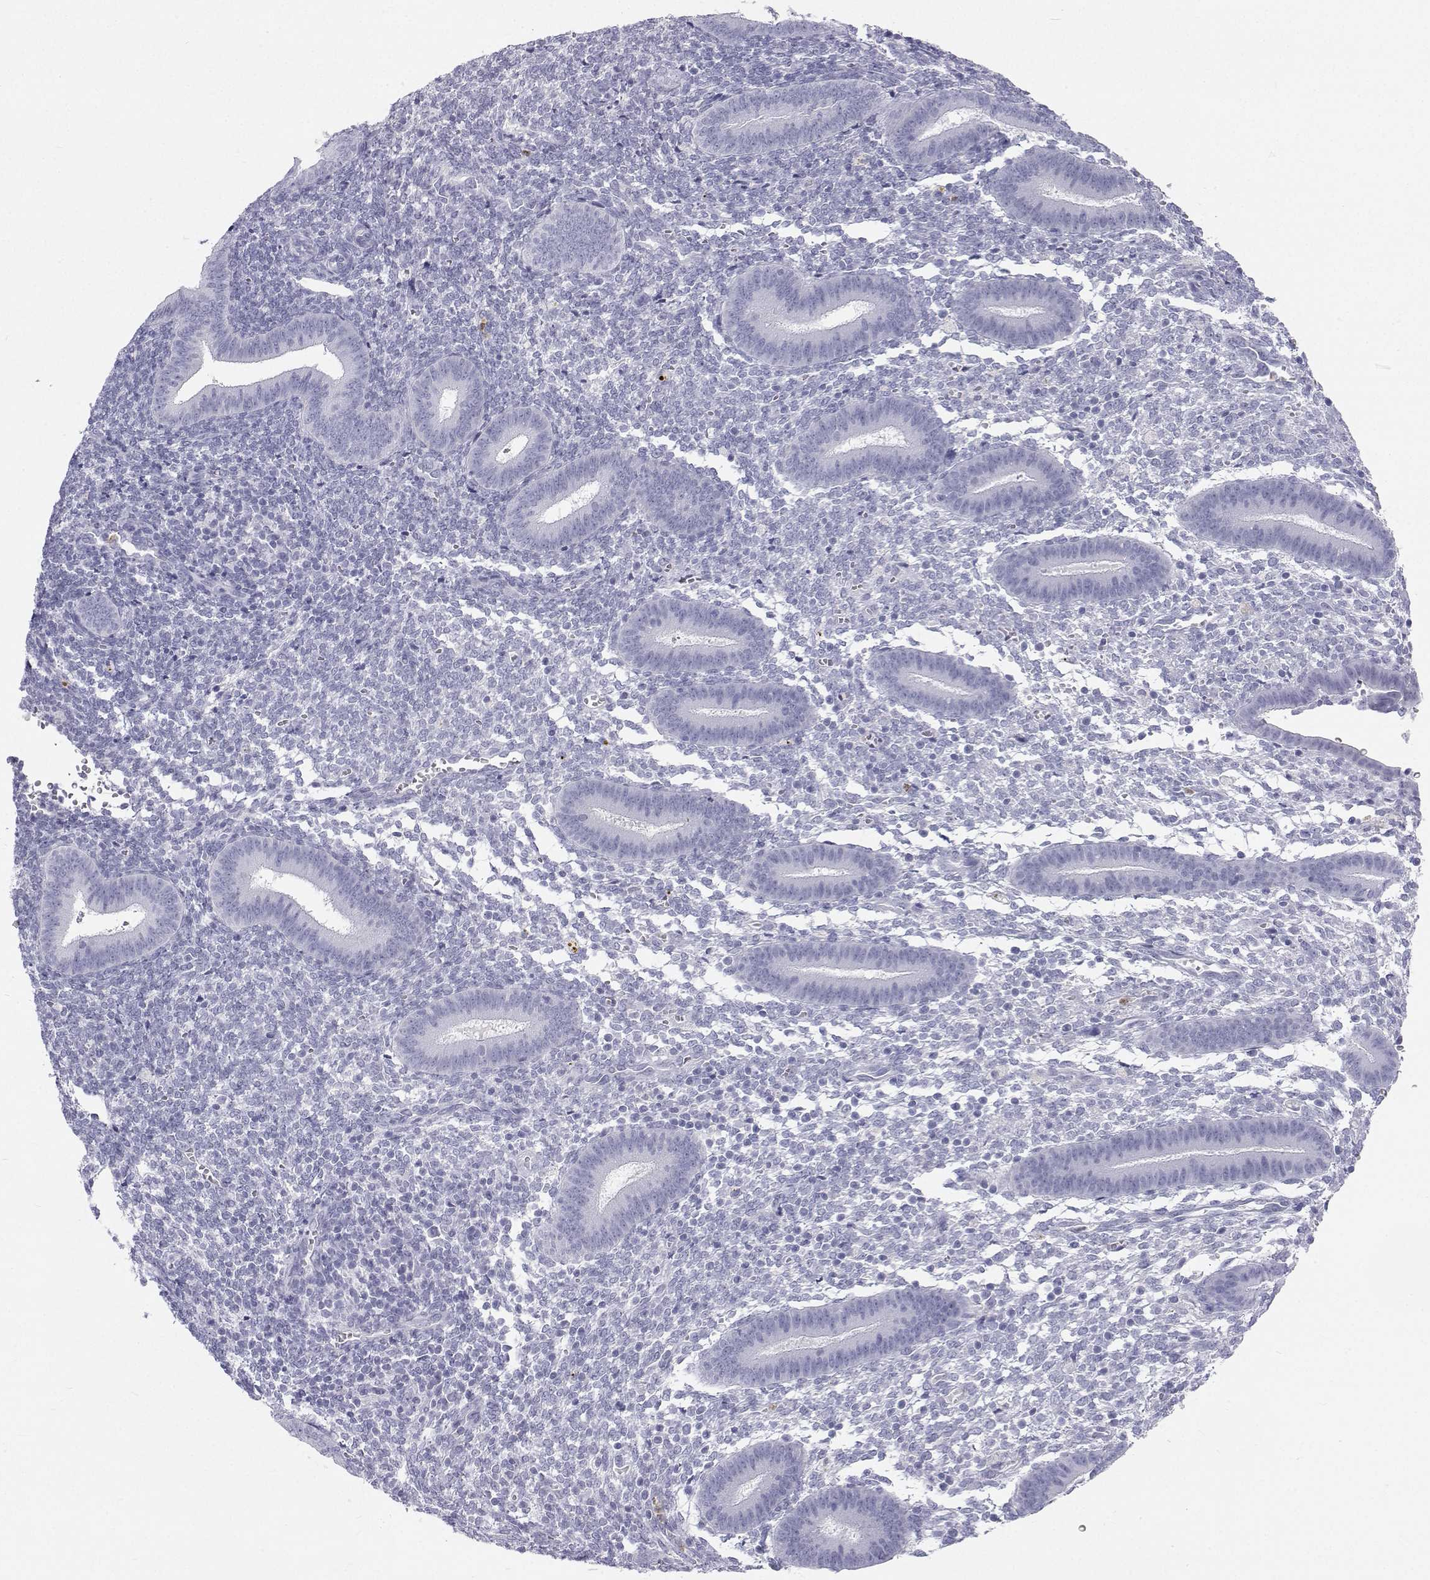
{"staining": {"intensity": "negative", "quantity": "none", "location": "none"}, "tissue": "endometrium", "cell_type": "Cells in endometrial stroma", "image_type": "normal", "snomed": [{"axis": "morphology", "description": "Normal tissue, NOS"}, {"axis": "topography", "description": "Endometrium"}], "caption": "DAB immunohistochemical staining of unremarkable human endometrium exhibits no significant staining in cells in endometrial stroma. (DAB (3,3'-diaminobenzidine) IHC with hematoxylin counter stain).", "gene": "SFTPB", "patient": {"sex": "female", "age": 25}}